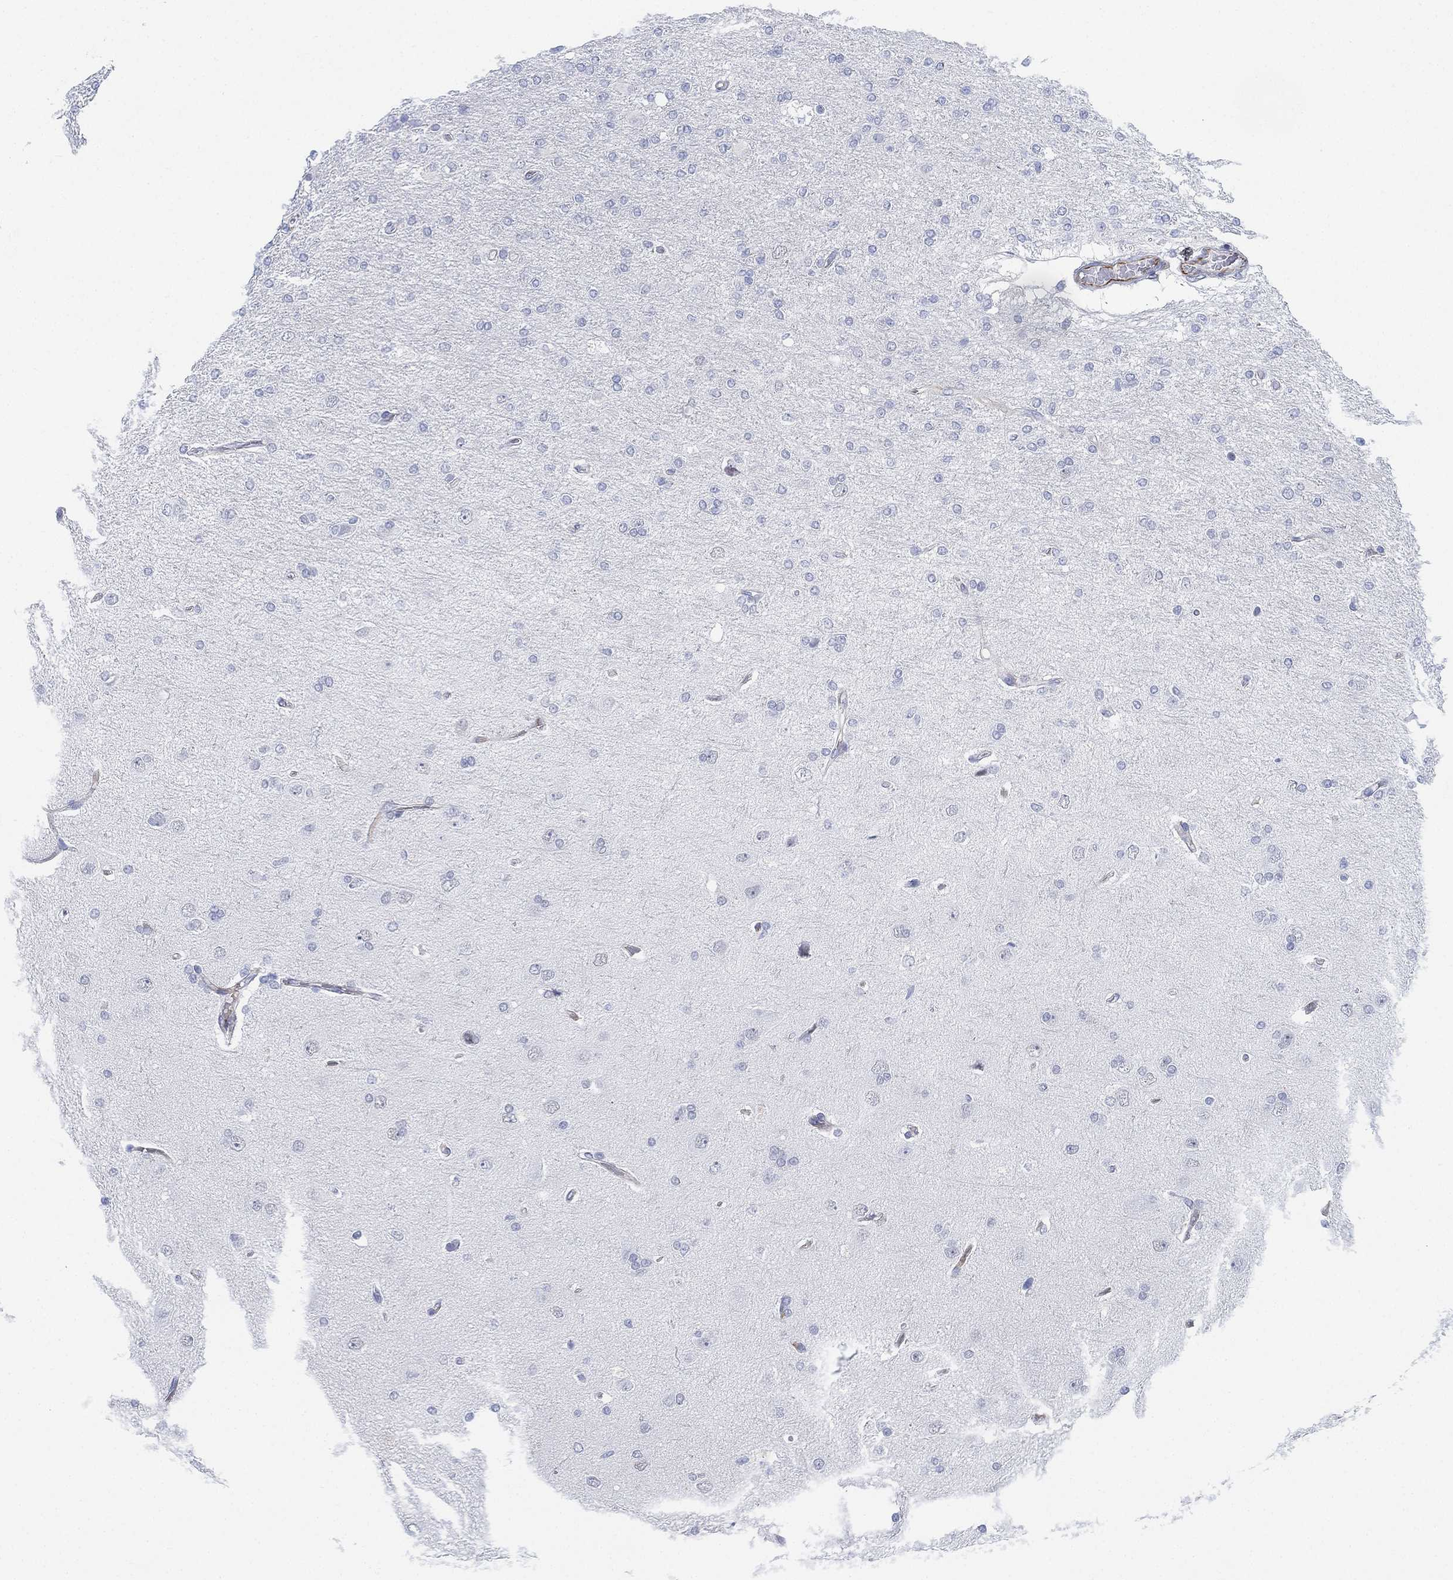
{"staining": {"intensity": "negative", "quantity": "none", "location": "none"}, "tissue": "glioma", "cell_type": "Tumor cells", "image_type": "cancer", "snomed": [{"axis": "morphology", "description": "Glioma, malignant, High grade"}, {"axis": "topography", "description": "Cerebral cortex"}], "caption": "This is an immunohistochemistry (IHC) histopathology image of malignant high-grade glioma. There is no staining in tumor cells.", "gene": "PSKH2", "patient": {"sex": "male", "age": 70}}